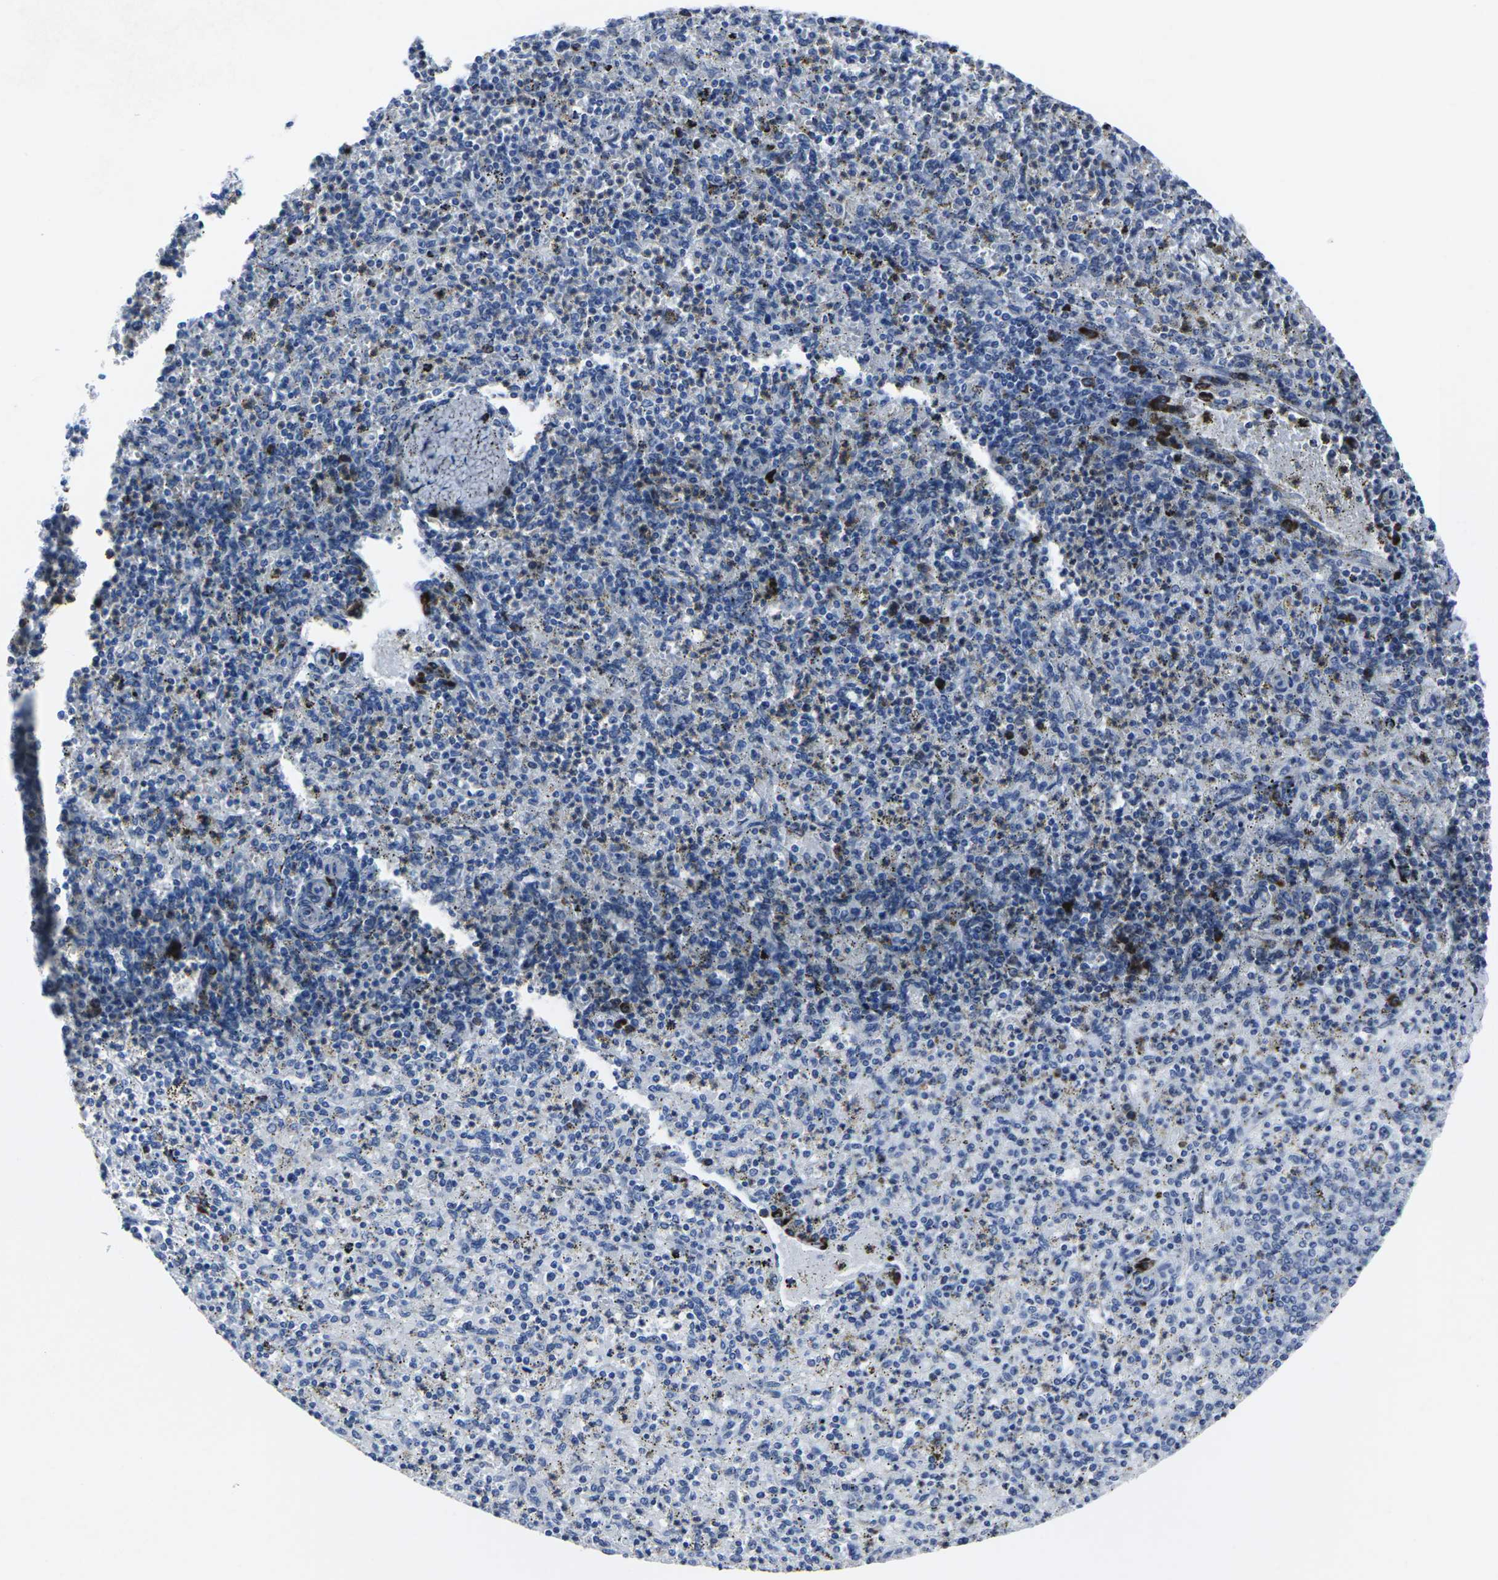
{"staining": {"intensity": "strong", "quantity": "<25%", "location": "cytoplasmic/membranous"}, "tissue": "spleen", "cell_type": "Cells in red pulp", "image_type": "normal", "snomed": [{"axis": "morphology", "description": "Normal tissue, NOS"}, {"axis": "topography", "description": "Spleen"}], "caption": "Strong cytoplasmic/membranous staining for a protein is seen in approximately <25% of cells in red pulp of unremarkable spleen using immunohistochemistry (IHC).", "gene": "RPN1", "patient": {"sex": "male", "age": 72}}